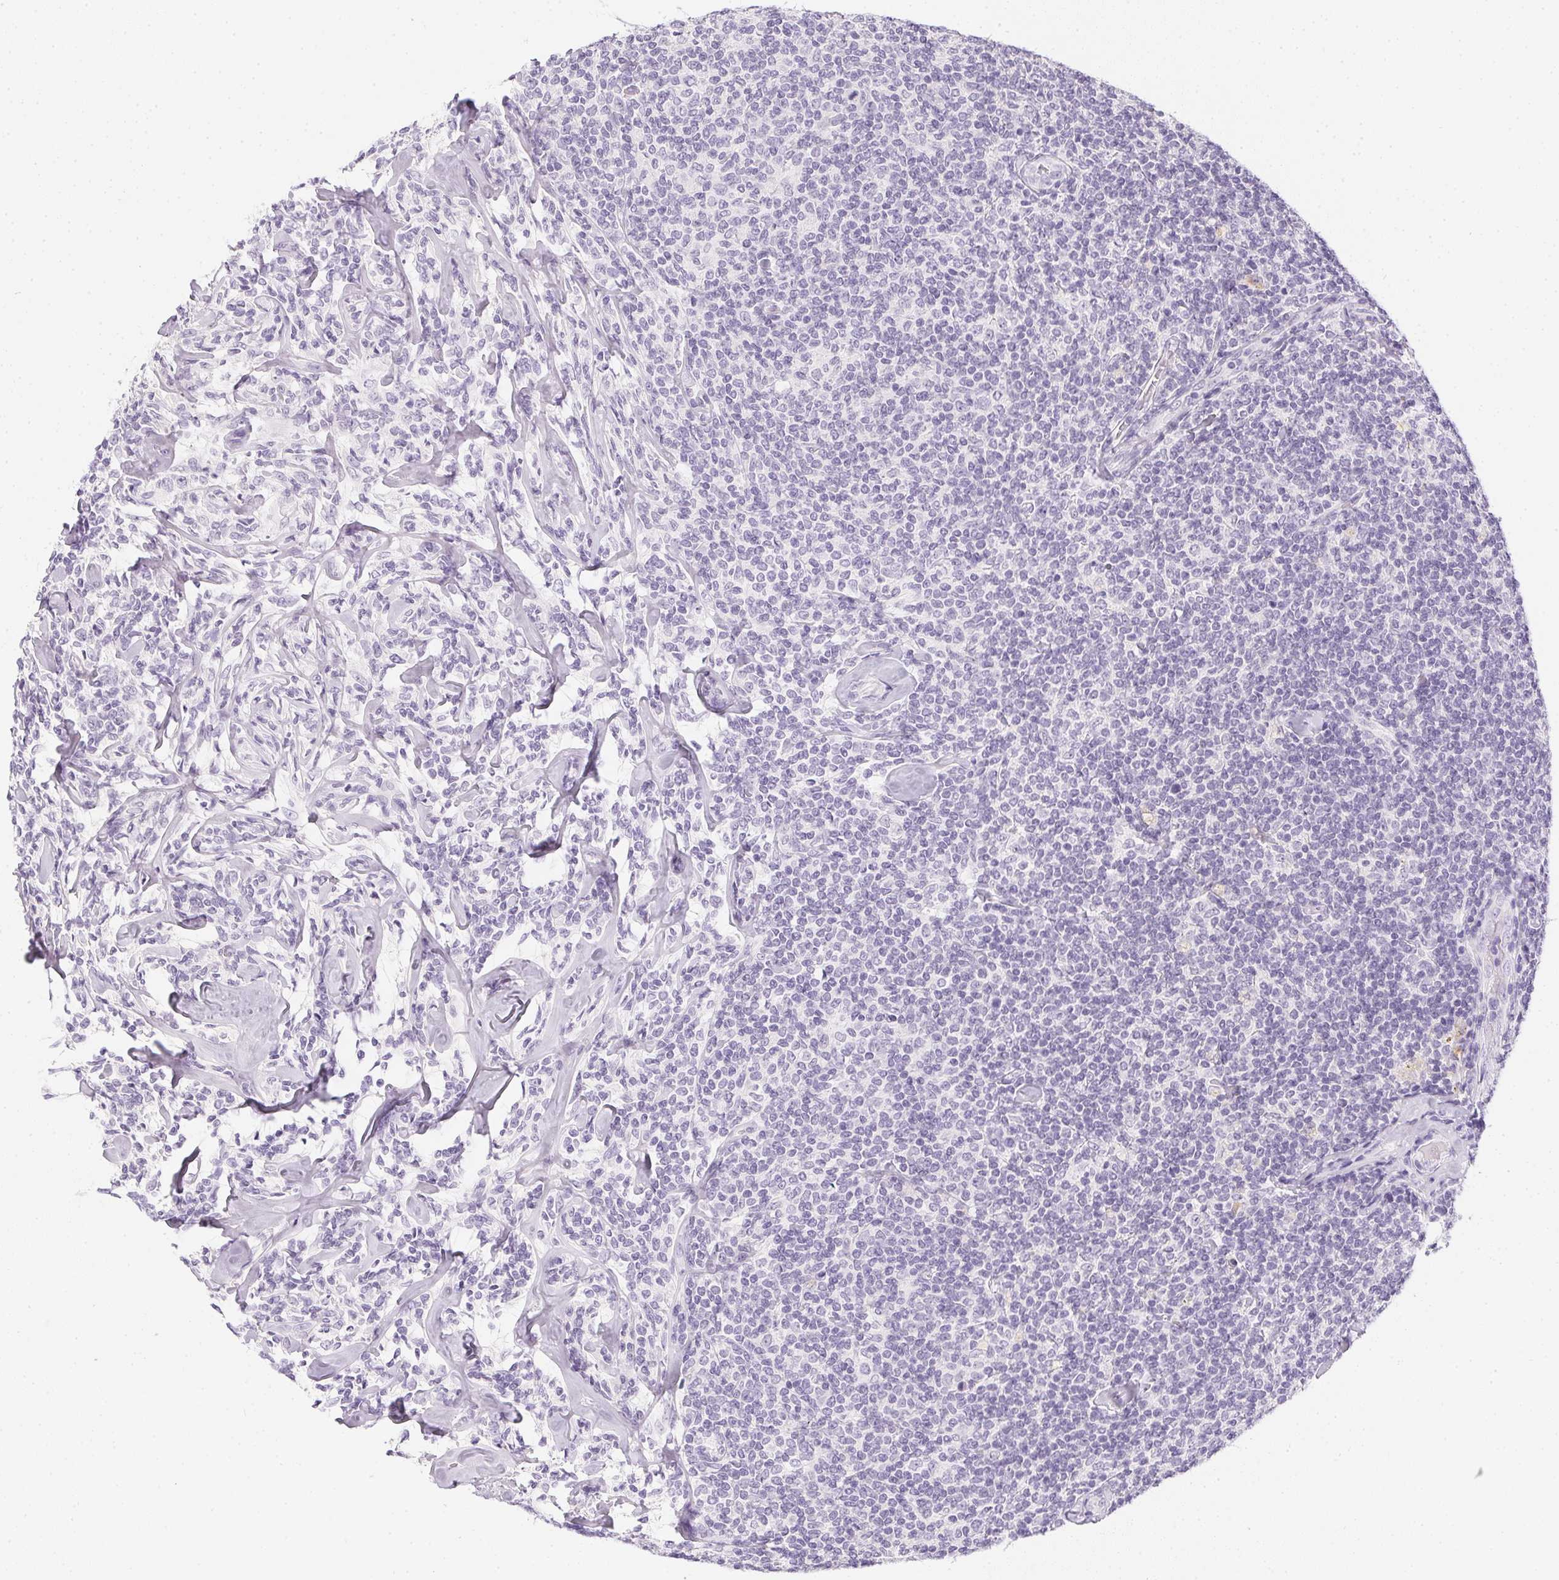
{"staining": {"intensity": "negative", "quantity": "none", "location": "none"}, "tissue": "lymphoma", "cell_type": "Tumor cells", "image_type": "cancer", "snomed": [{"axis": "morphology", "description": "Malignant lymphoma, non-Hodgkin's type, Low grade"}, {"axis": "topography", "description": "Lymph node"}], "caption": "DAB immunohistochemical staining of human malignant lymphoma, non-Hodgkin's type (low-grade) exhibits no significant positivity in tumor cells.", "gene": "PPY", "patient": {"sex": "female", "age": 56}}